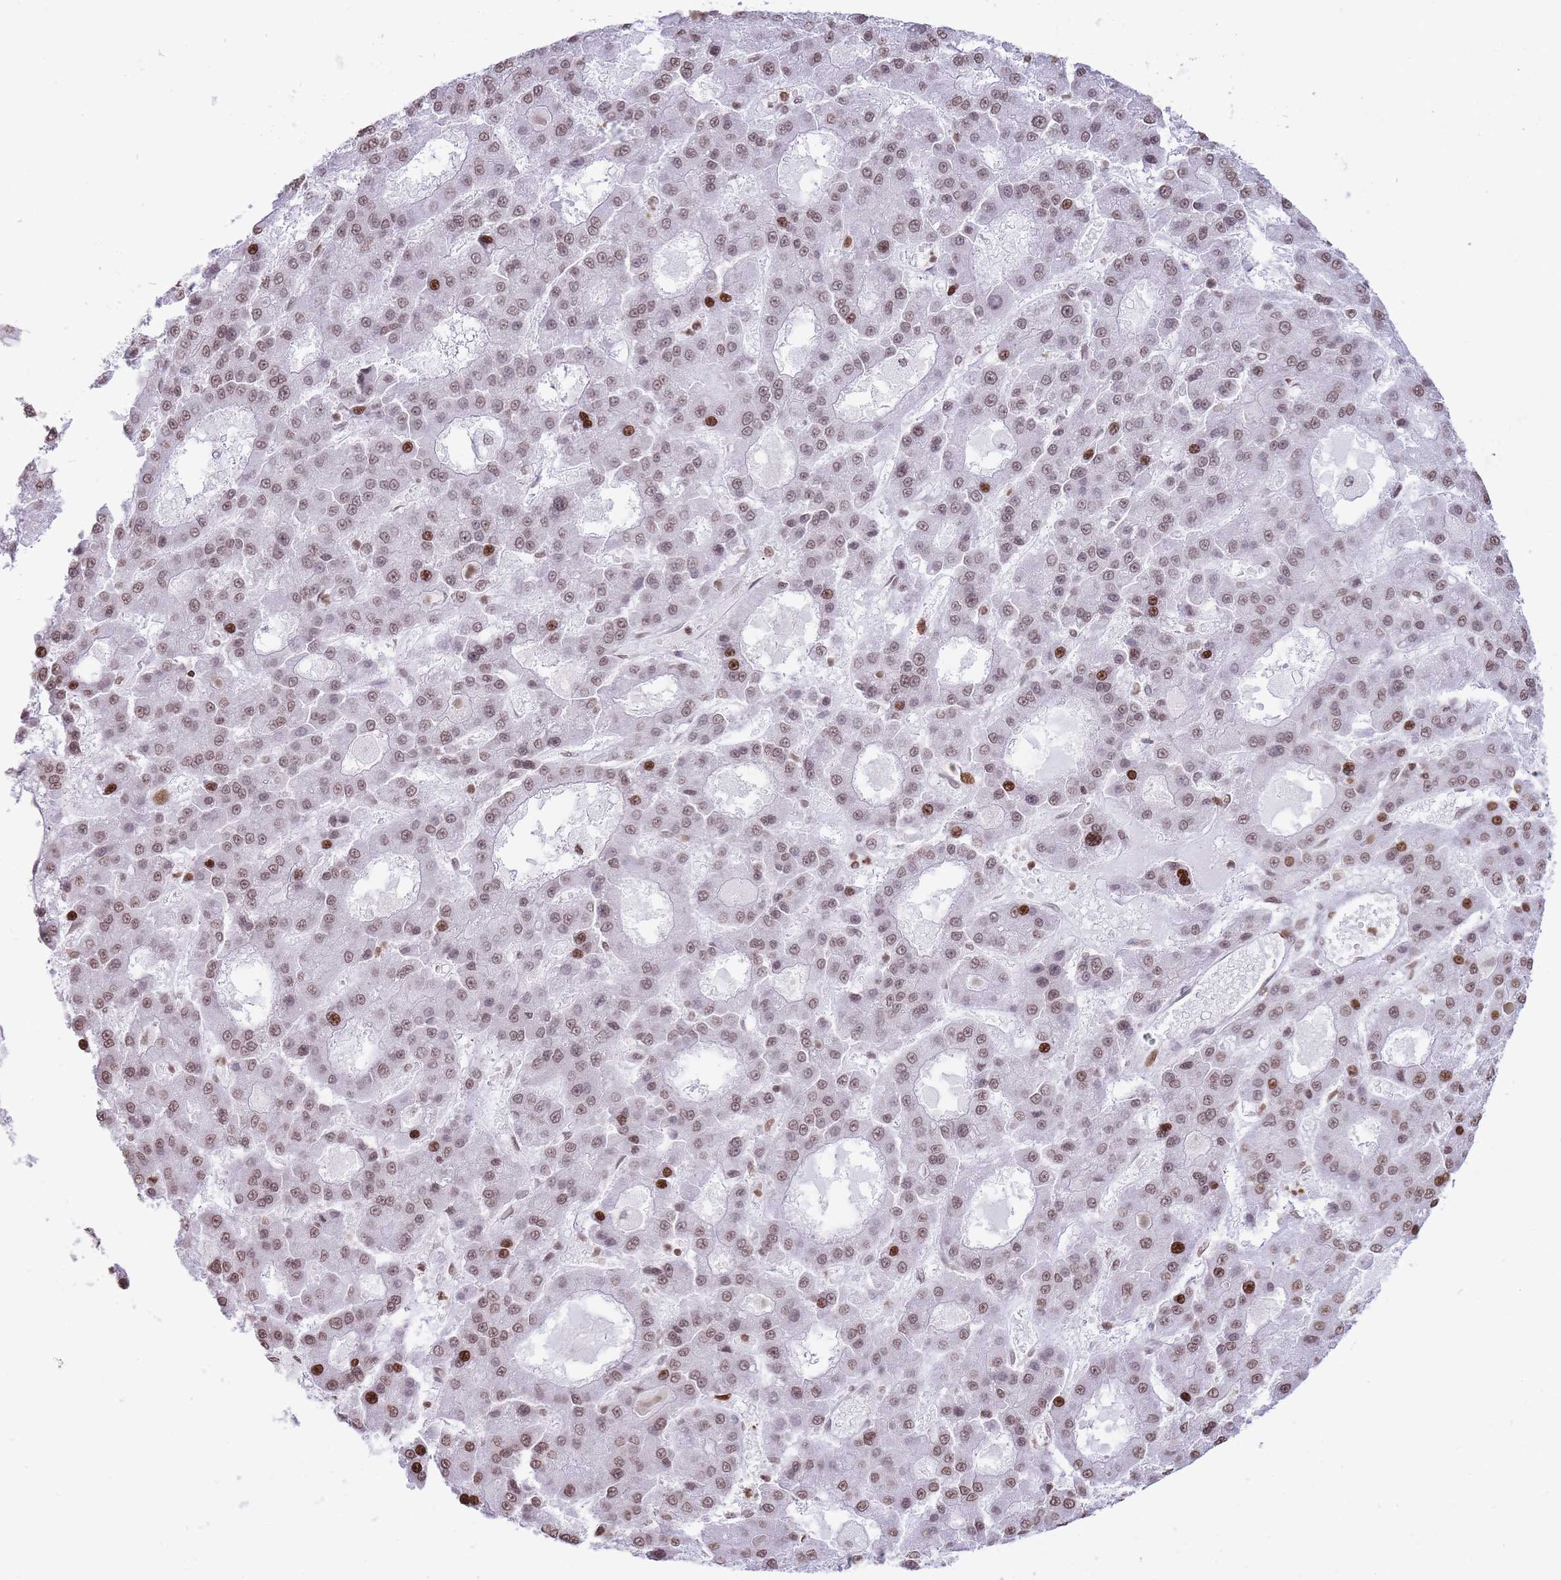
{"staining": {"intensity": "moderate", "quantity": ">75%", "location": "nuclear"}, "tissue": "liver cancer", "cell_type": "Tumor cells", "image_type": "cancer", "snomed": [{"axis": "morphology", "description": "Carcinoma, Hepatocellular, NOS"}, {"axis": "topography", "description": "Liver"}], "caption": "Immunohistochemistry (IHC) histopathology image of human liver cancer (hepatocellular carcinoma) stained for a protein (brown), which demonstrates medium levels of moderate nuclear positivity in about >75% of tumor cells.", "gene": "SHISAL1", "patient": {"sex": "male", "age": 70}}